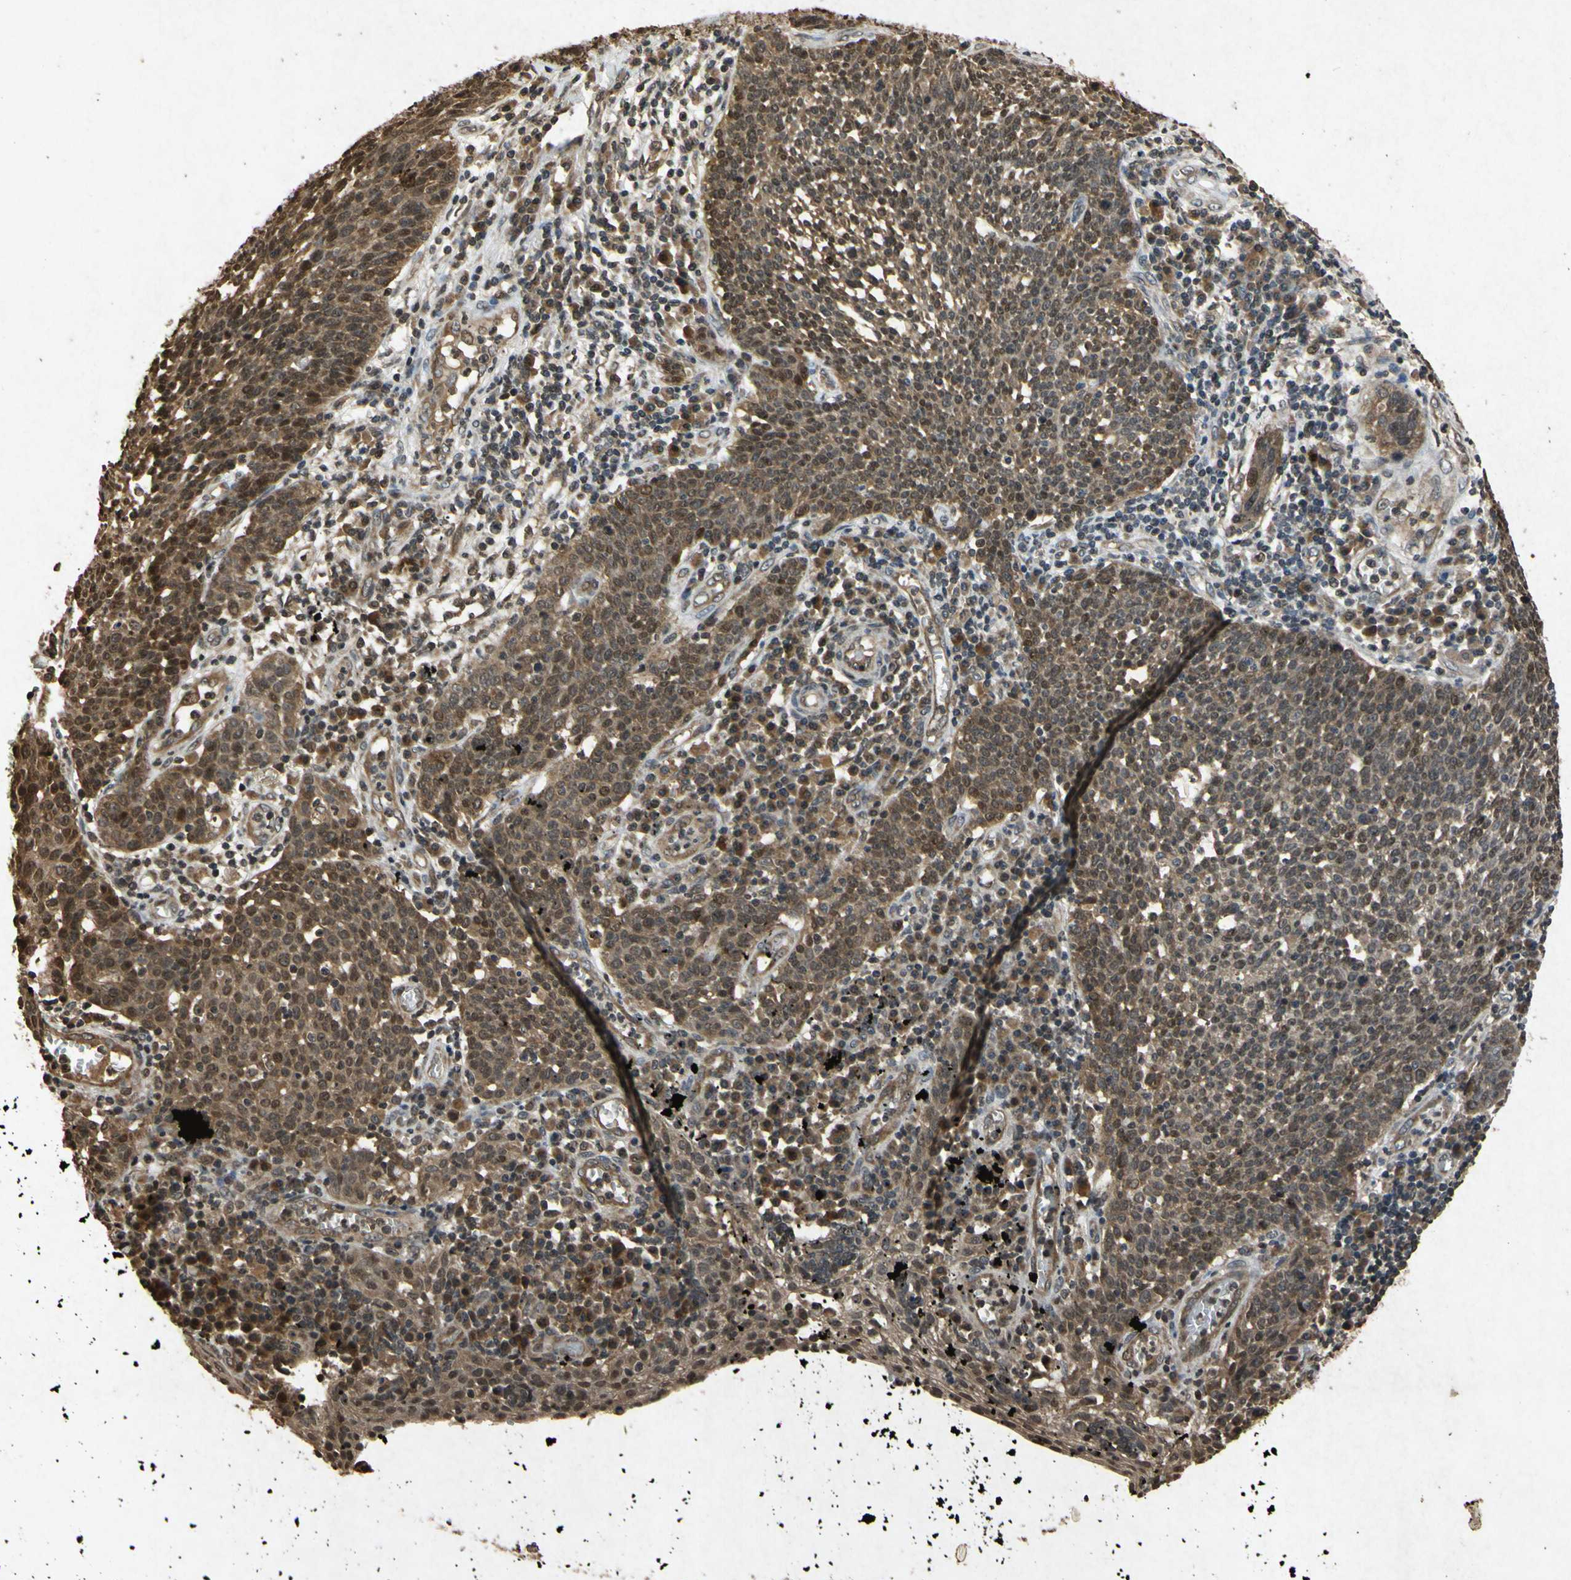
{"staining": {"intensity": "moderate", "quantity": ">75%", "location": "cytoplasmic/membranous,nuclear"}, "tissue": "cervical cancer", "cell_type": "Tumor cells", "image_type": "cancer", "snomed": [{"axis": "morphology", "description": "Squamous cell carcinoma, NOS"}, {"axis": "topography", "description": "Cervix"}], "caption": "The image exhibits a brown stain indicating the presence of a protein in the cytoplasmic/membranous and nuclear of tumor cells in cervical squamous cell carcinoma.", "gene": "ATP6V1H", "patient": {"sex": "female", "age": 34}}